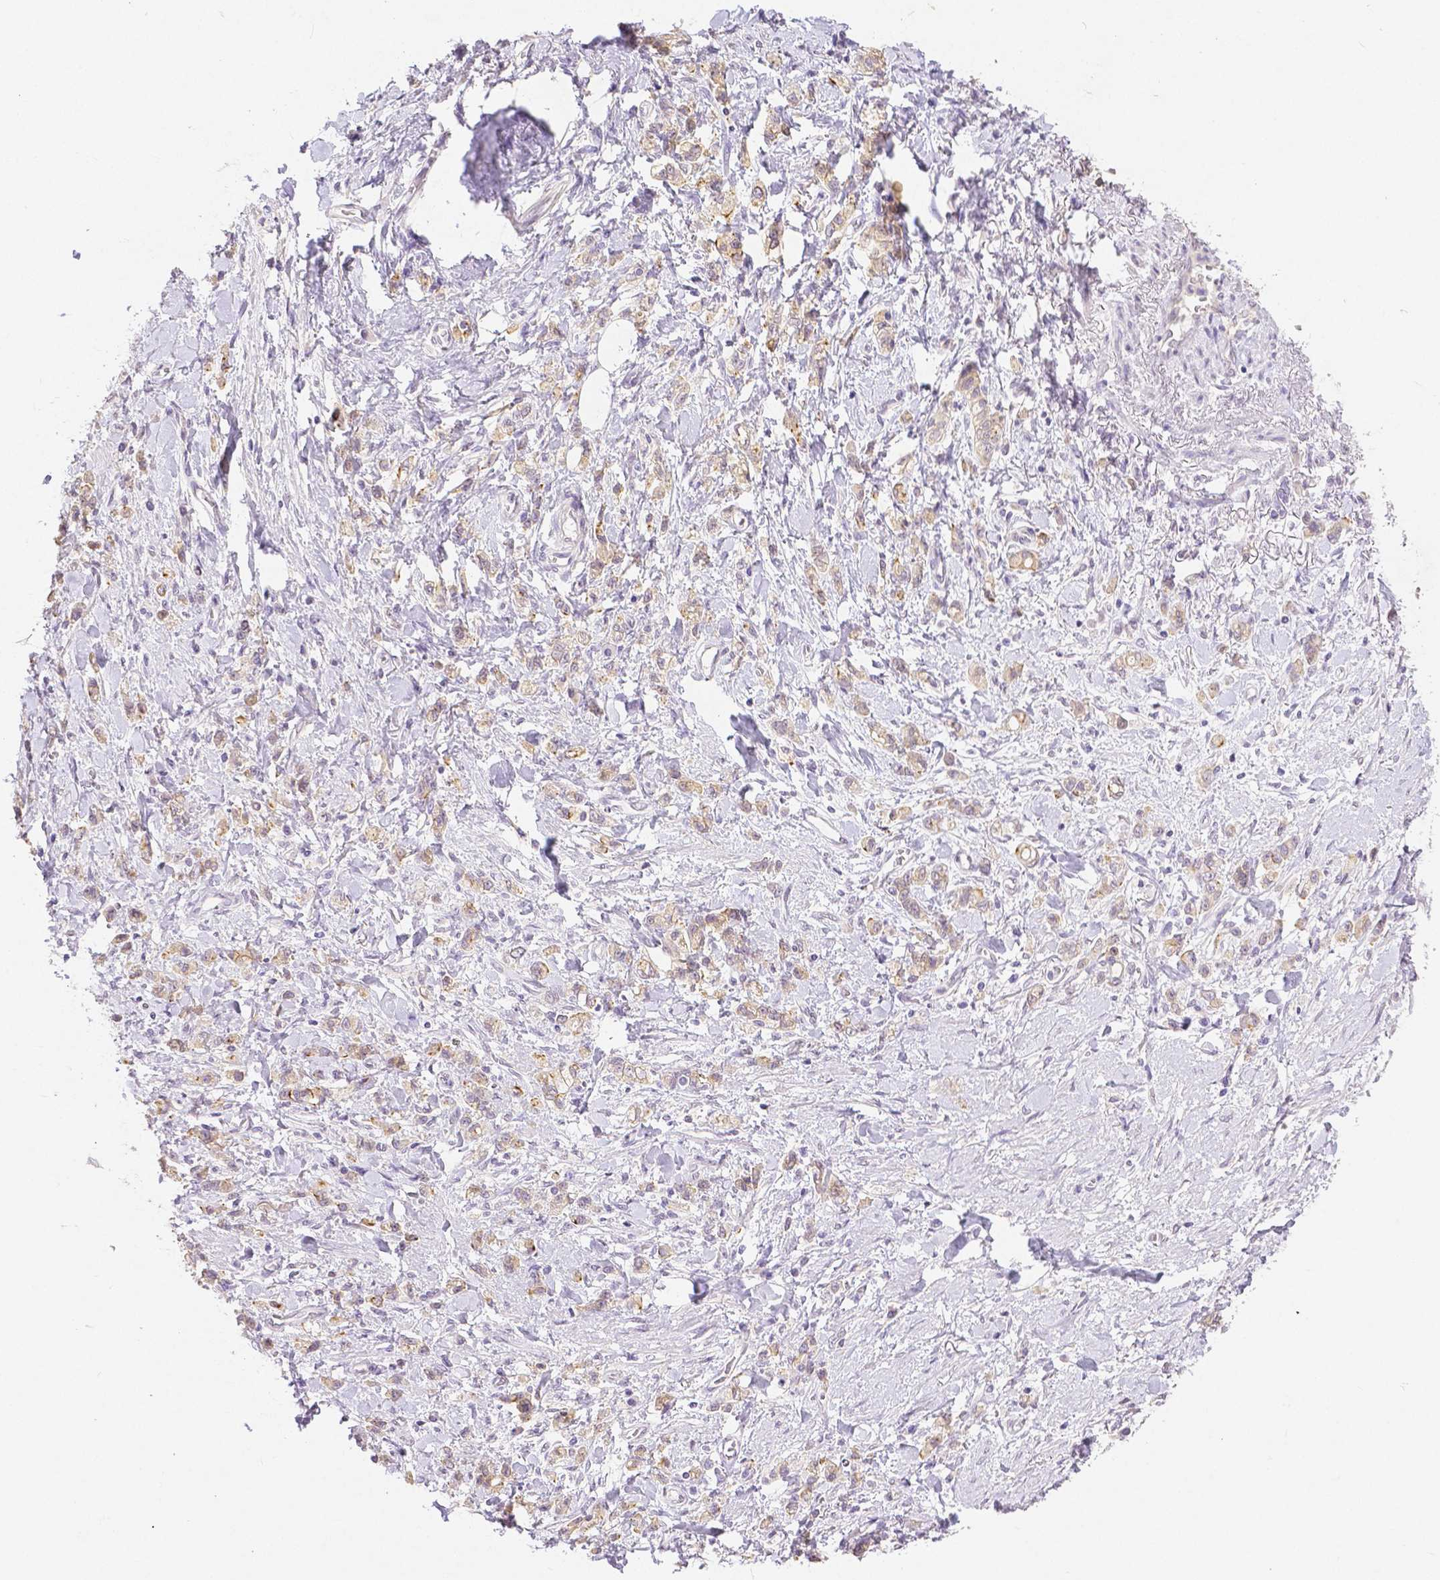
{"staining": {"intensity": "weak", "quantity": ">75%", "location": "cytoplasmic/membranous"}, "tissue": "stomach cancer", "cell_type": "Tumor cells", "image_type": "cancer", "snomed": [{"axis": "morphology", "description": "Adenocarcinoma, NOS"}, {"axis": "topography", "description": "Stomach"}], "caption": "Immunohistochemistry (IHC) photomicrograph of neoplastic tissue: stomach adenocarcinoma stained using immunohistochemistry (IHC) reveals low levels of weak protein expression localized specifically in the cytoplasmic/membranous of tumor cells, appearing as a cytoplasmic/membranous brown color.", "gene": "OCLN", "patient": {"sex": "male", "age": 77}}